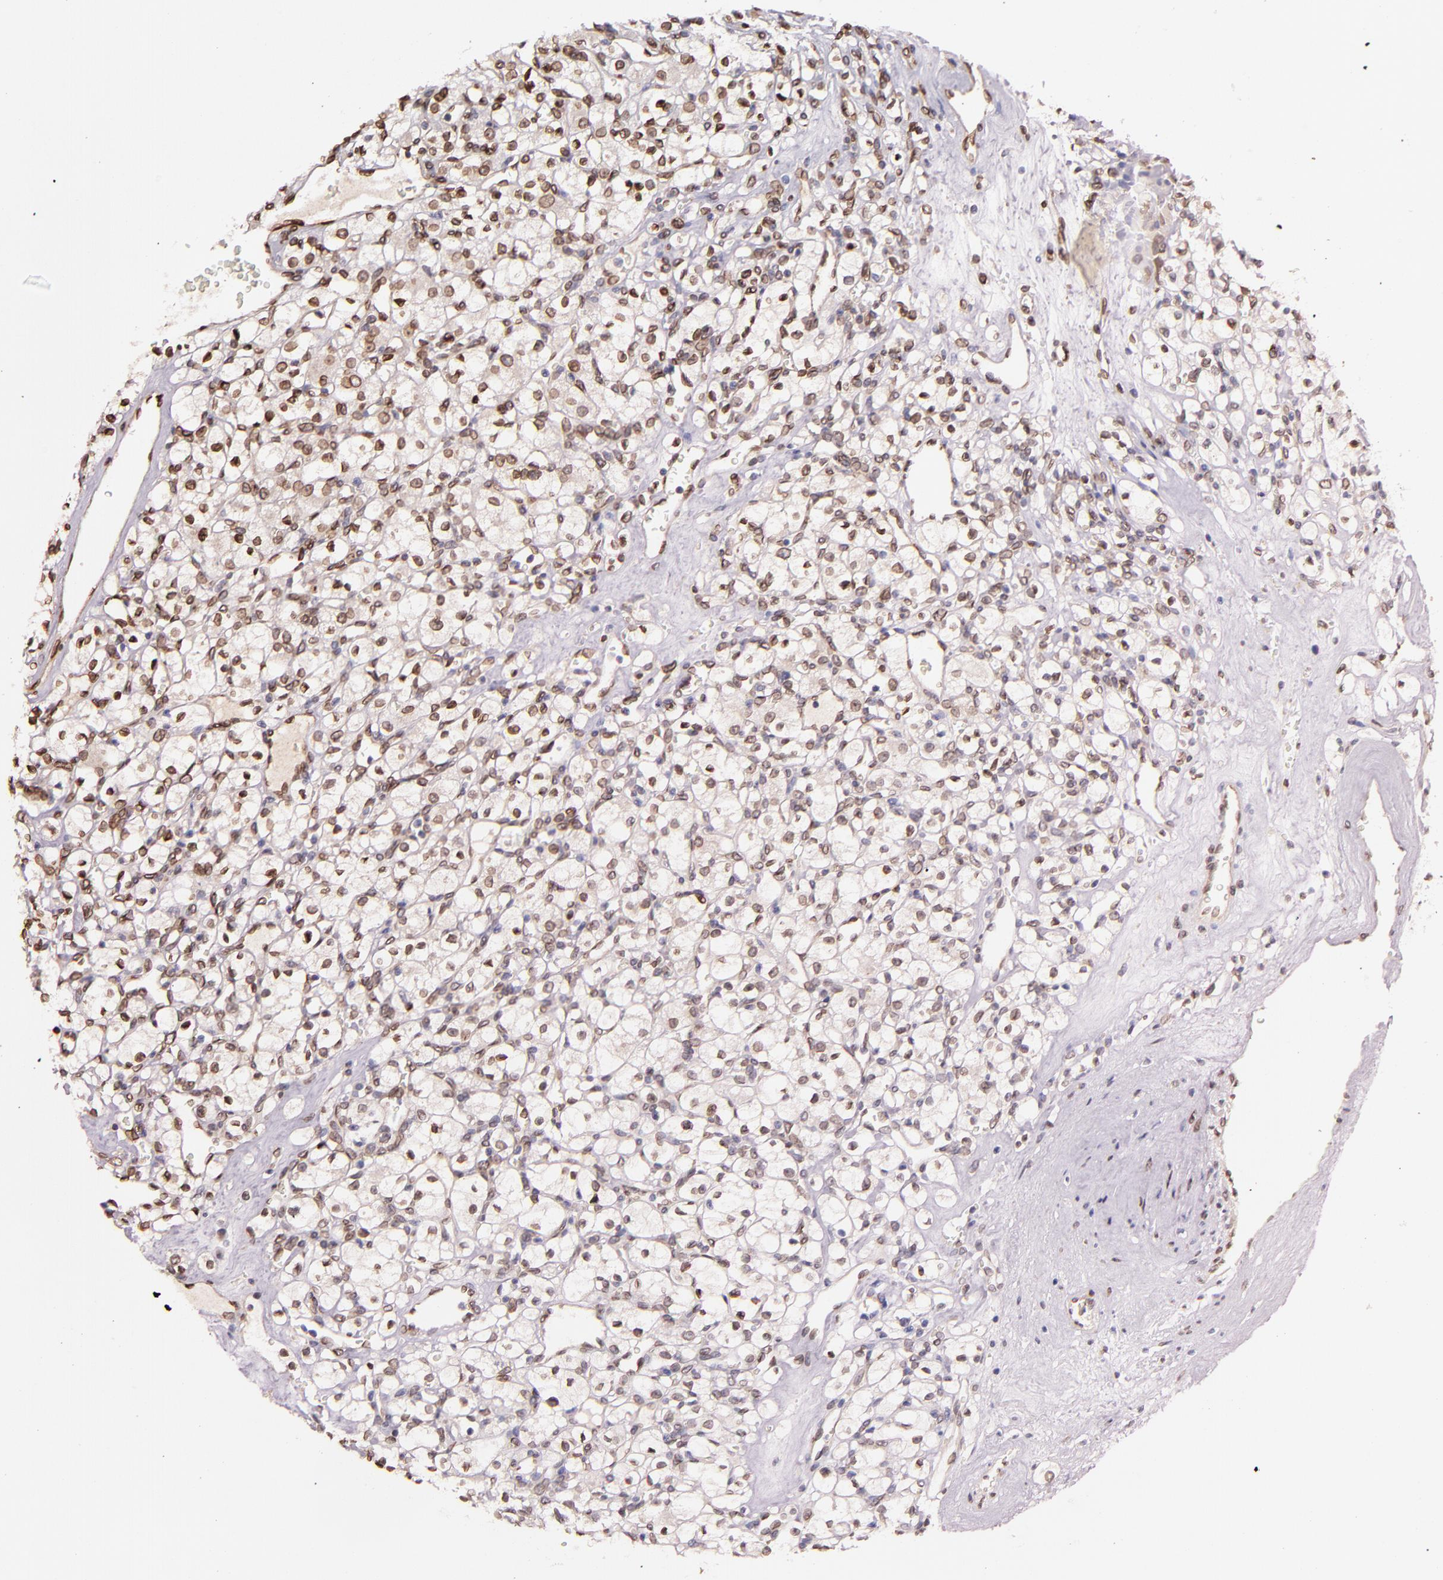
{"staining": {"intensity": "moderate", "quantity": ">75%", "location": "cytoplasmic/membranous,nuclear"}, "tissue": "renal cancer", "cell_type": "Tumor cells", "image_type": "cancer", "snomed": [{"axis": "morphology", "description": "Adenocarcinoma, NOS"}, {"axis": "topography", "description": "Kidney"}], "caption": "This image reveals IHC staining of renal cancer, with medium moderate cytoplasmic/membranous and nuclear expression in about >75% of tumor cells.", "gene": "PUM3", "patient": {"sex": "female", "age": 62}}